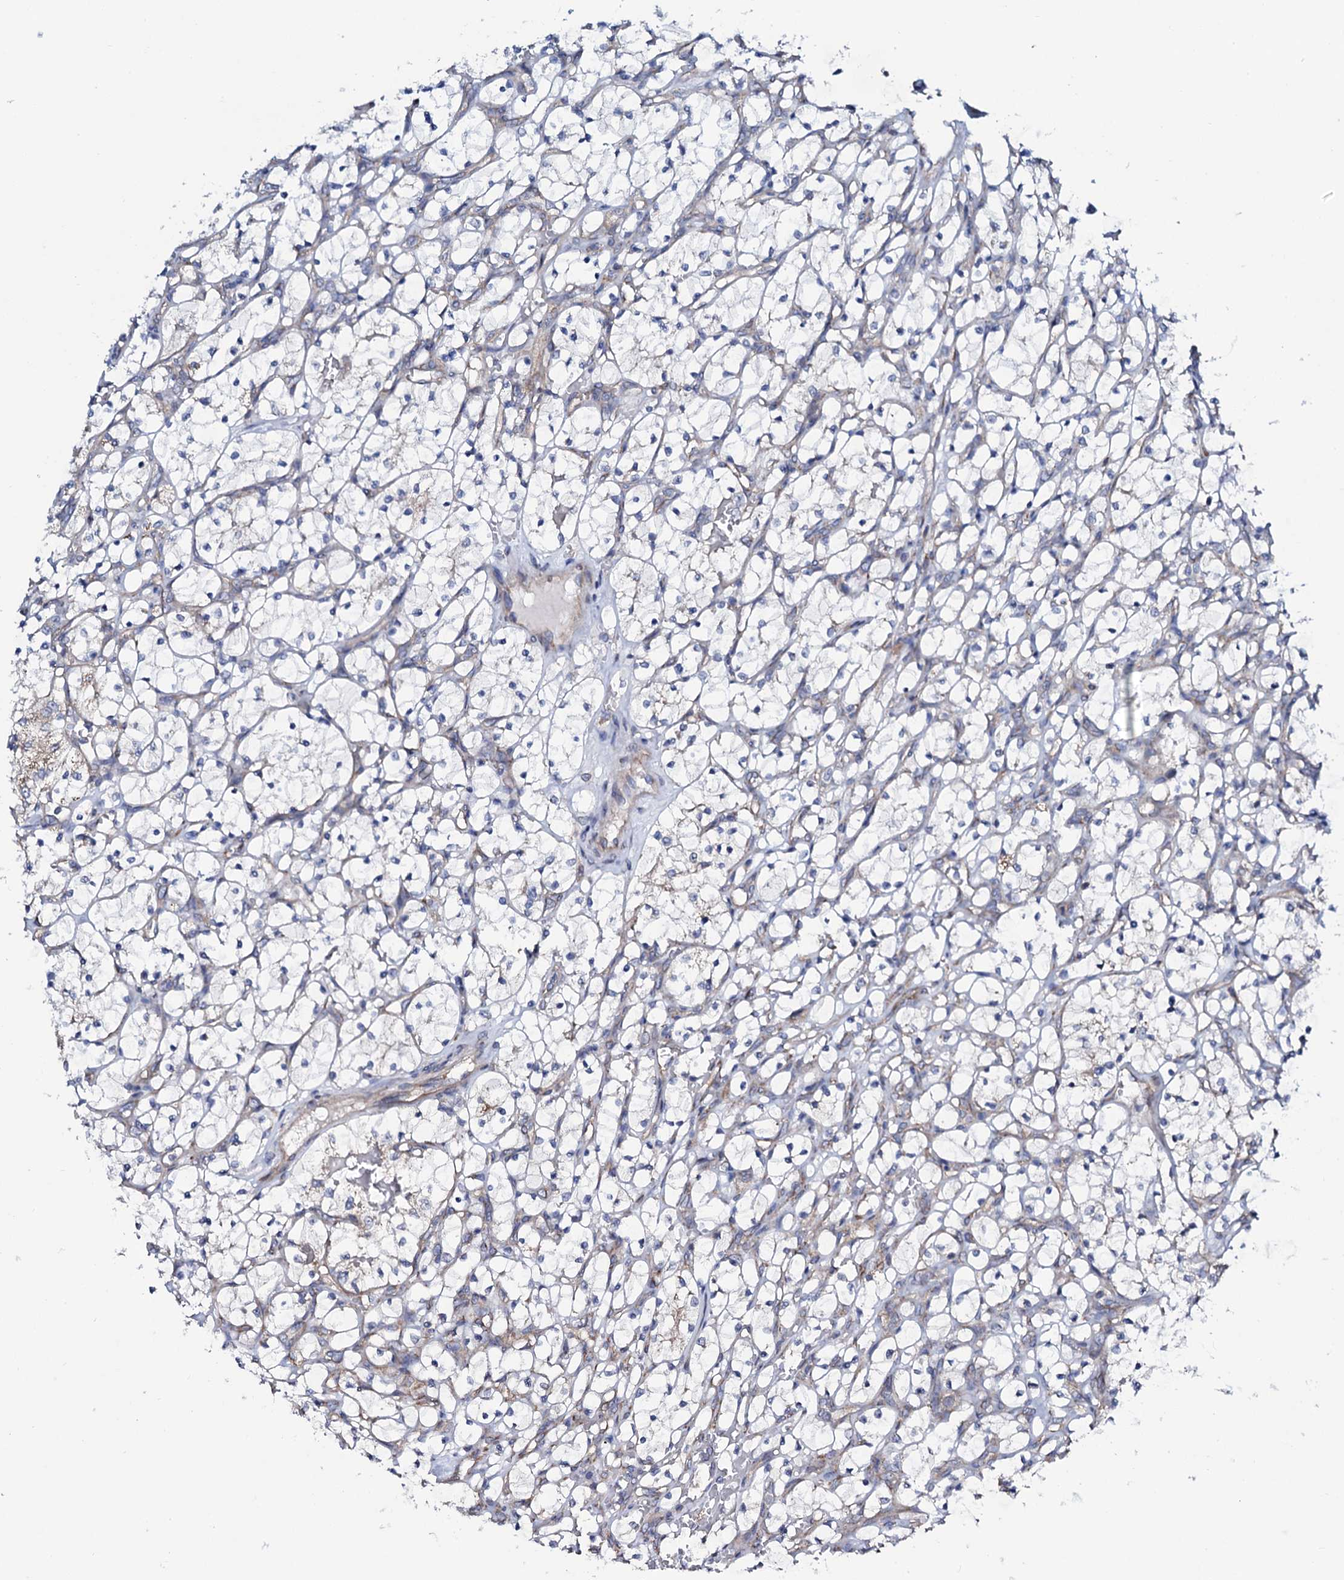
{"staining": {"intensity": "negative", "quantity": "none", "location": "none"}, "tissue": "renal cancer", "cell_type": "Tumor cells", "image_type": "cancer", "snomed": [{"axis": "morphology", "description": "Adenocarcinoma, NOS"}, {"axis": "topography", "description": "Kidney"}], "caption": "Immunohistochemistry histopathology image of neoplastic tissue: human renal cancer stained with DAB (3,3'-diaminobenzidine) exhibits no significant protein expression in tumor cells.", "gene": "STARD13", "patient": {"sex": "female", "age": 69}}